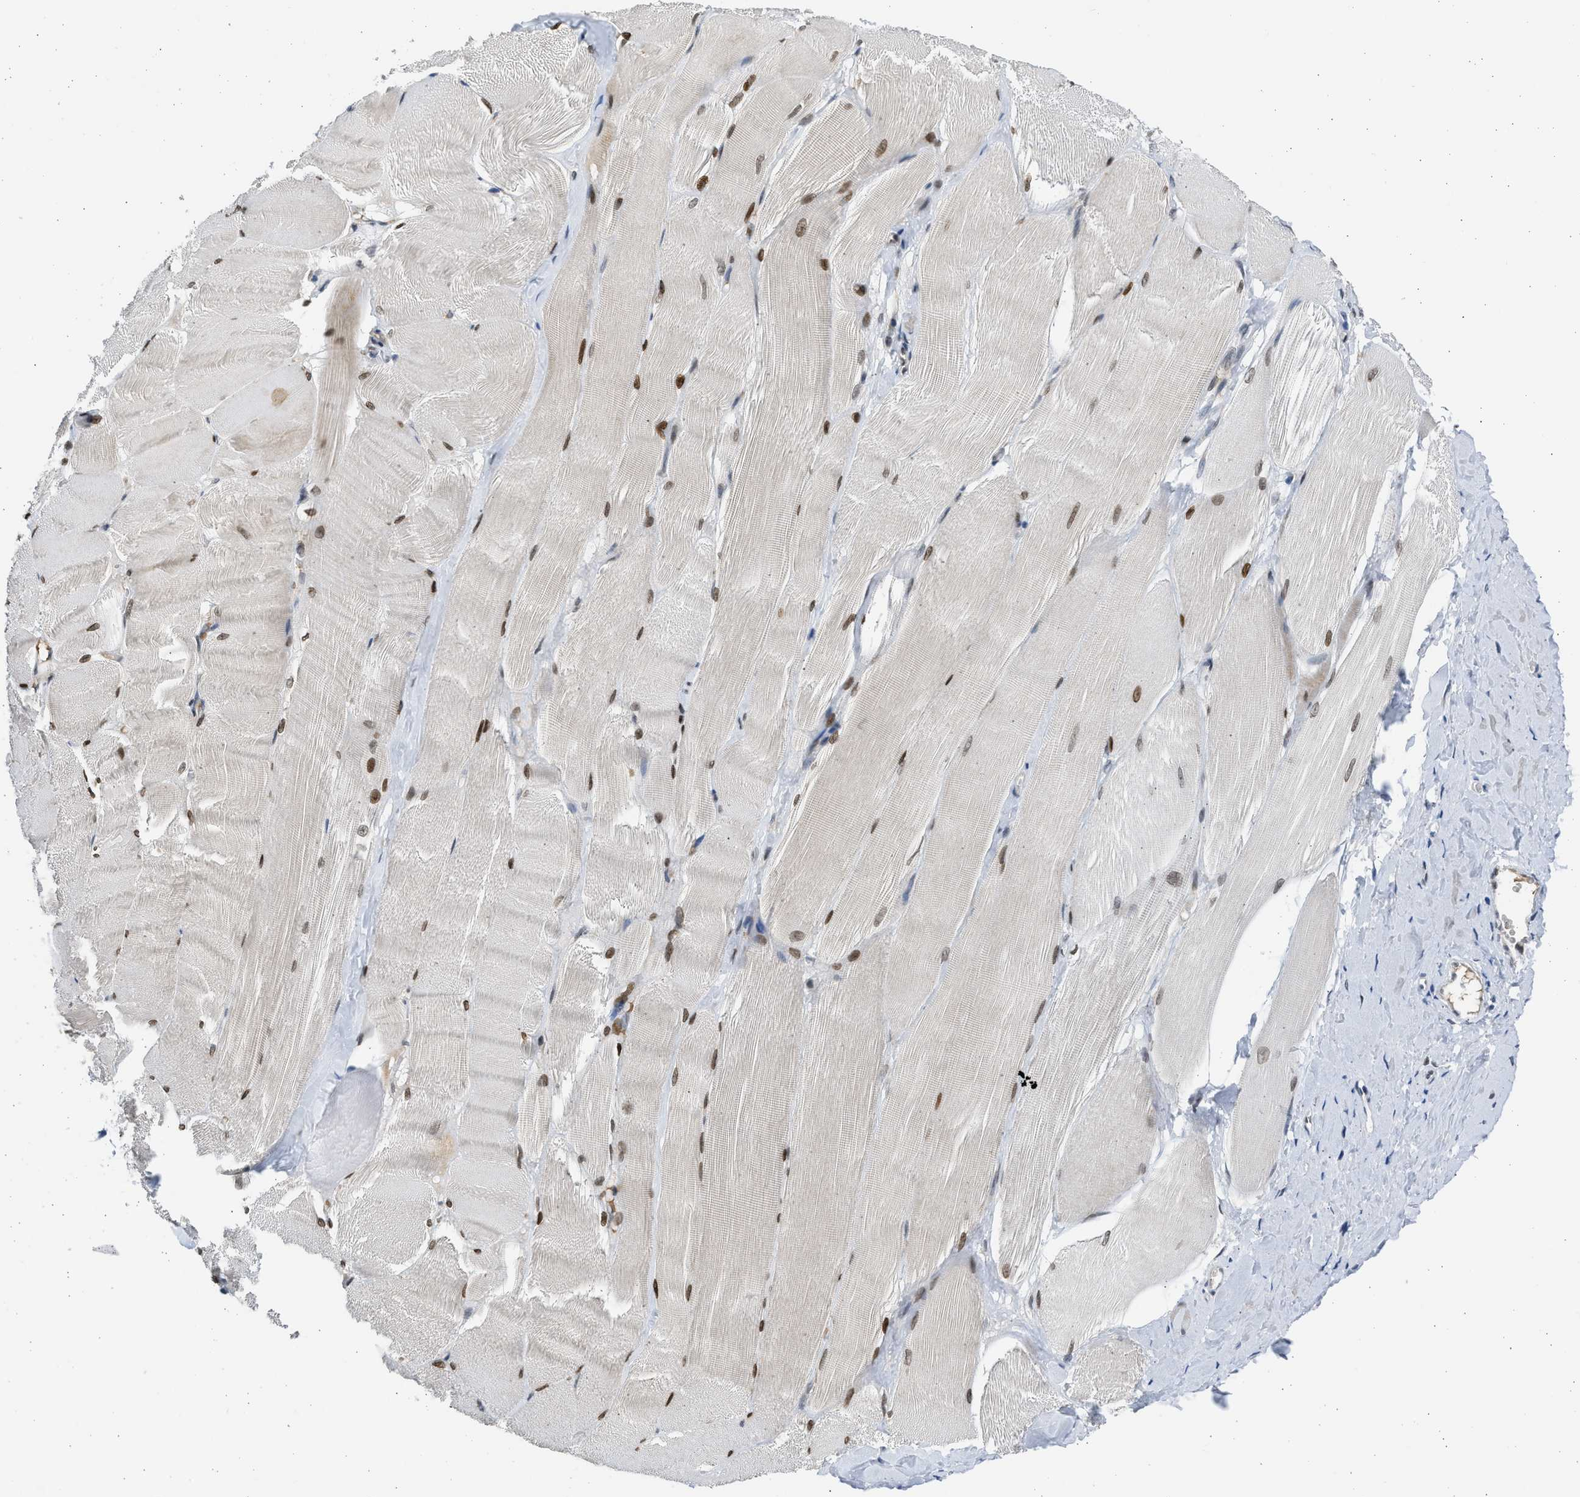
{"staining": {"intensity": "moderate", "quantity": ">75%", "location": "nuclear"}, "tissue": "skeletal muscle", "cell_type": "Myocytes", "image_type": "normal", "snomed": [{"axis": "morphology", "description": "Normal tissue, NOS"}, {"axis": "morphology", "description": "Squamous cell carcinoma, NOS"}, {"axis": "topography", "description": "Skeletal muscle"}], "caption": "A brown stain highlights moderate nuclear staining of a protein in myocytes of unremarkable skeletal muscle. (Brightfield microscopy of DAB IHC at high magnification).", "gene": "HMGN3", "patient": {"sex": "male", "age": 51}}